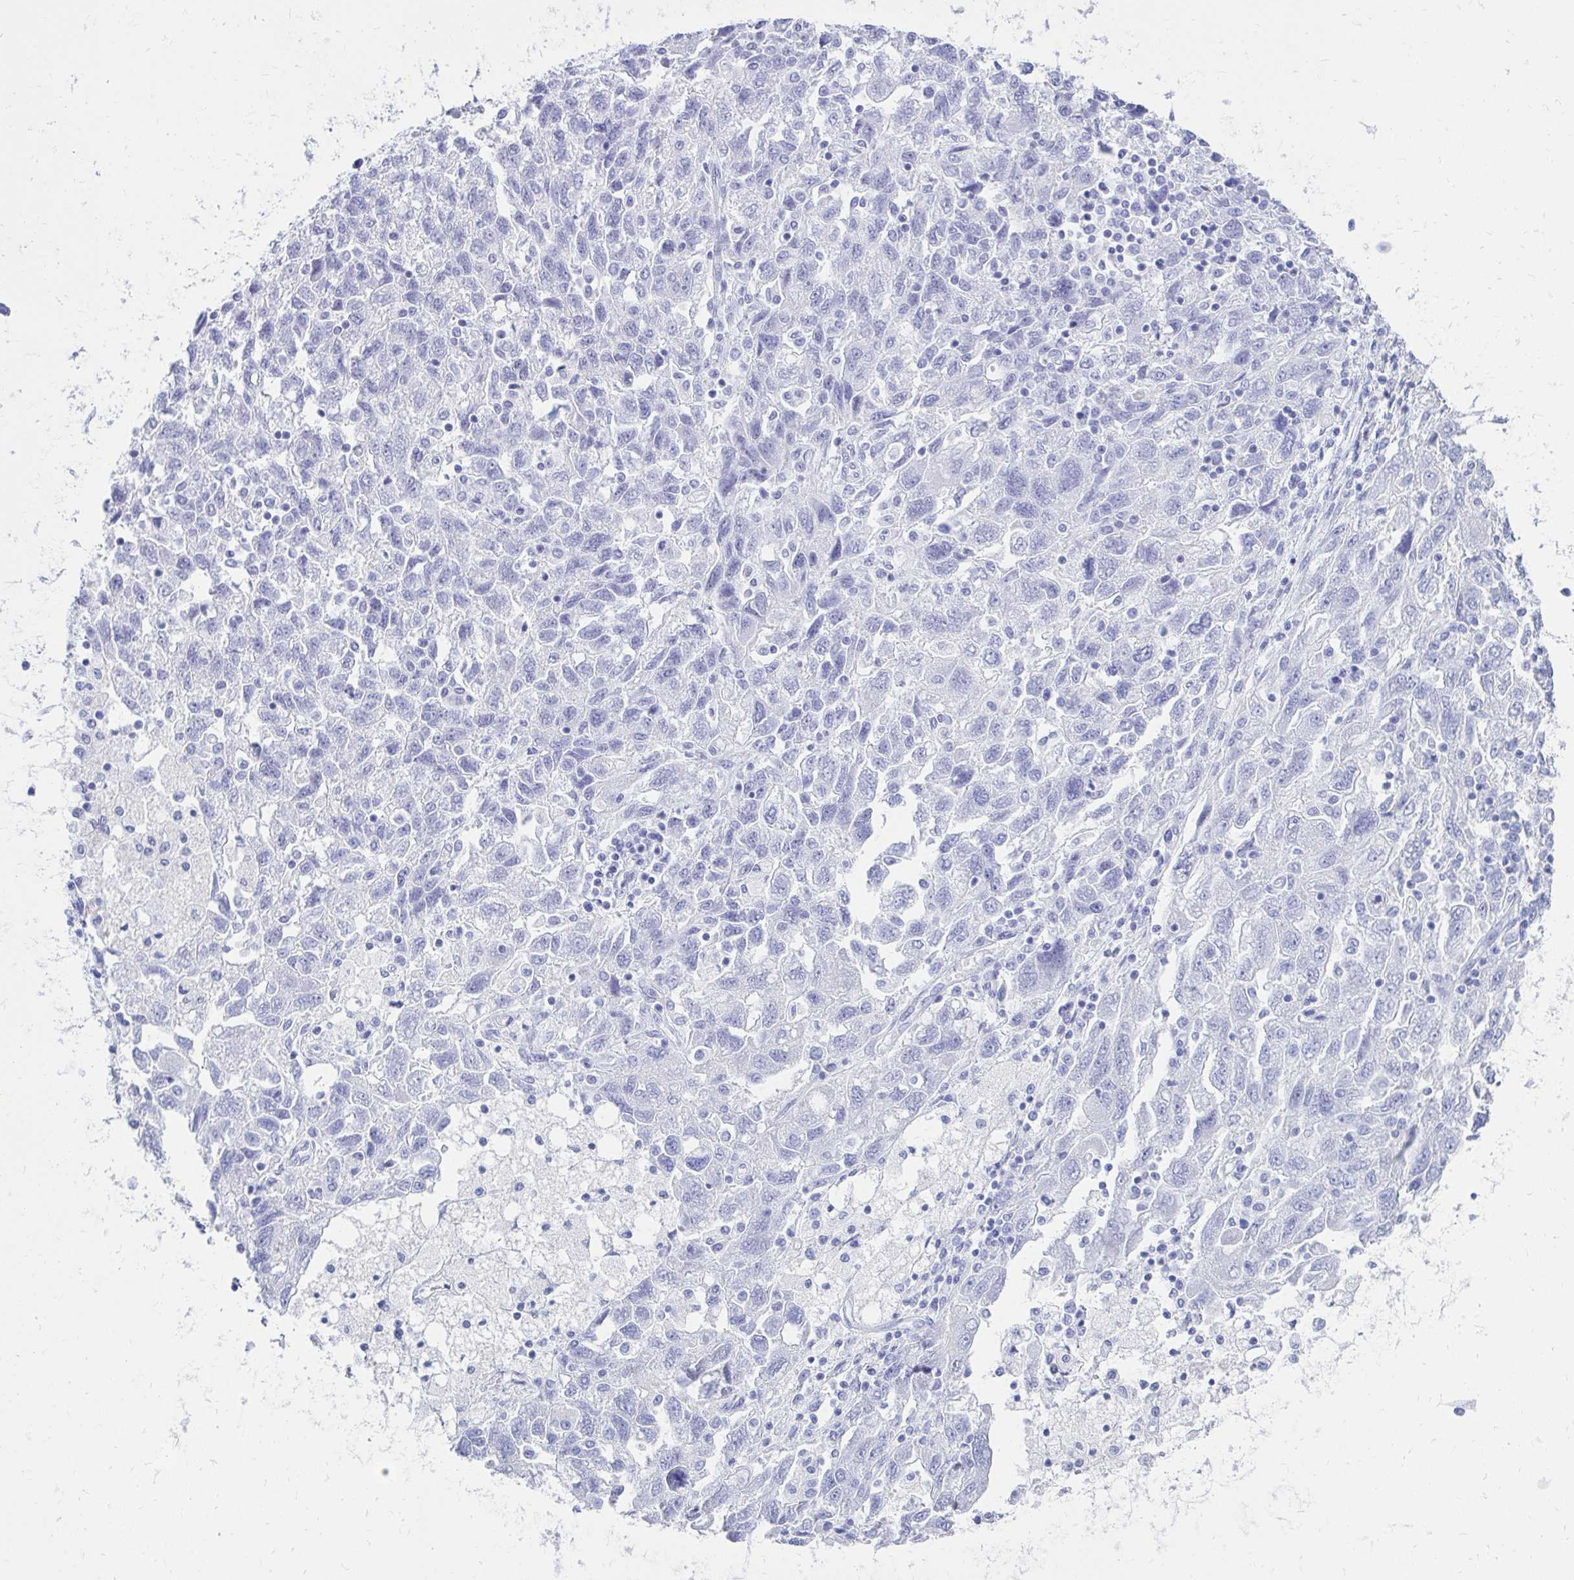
{"staining": {"intensity": "negative", "quantity": "none", "location": "none"}, "tissue": "ovarian cancer", "cell_type": "Tumor cells", "image_type": "cancer", "snomed": [{"axis": "morphology", "description": "Carcinoma, NOS"}, {"axis": "morphology", "description": "Cystadenocarcinoma, serous, NOS"}, {"axis": "topography", "description": "Ovary"}], "caption": "Tumor cells show no significant protein positivity in serous cystadenocarcinoma (ovarian). Brightfield microscopy of IHC stained with DAB (brown) and hematoxylin (blue), captured at high magnification.", "gene": "OR10R2", "patient": {"sex": "female", "age": 69}}